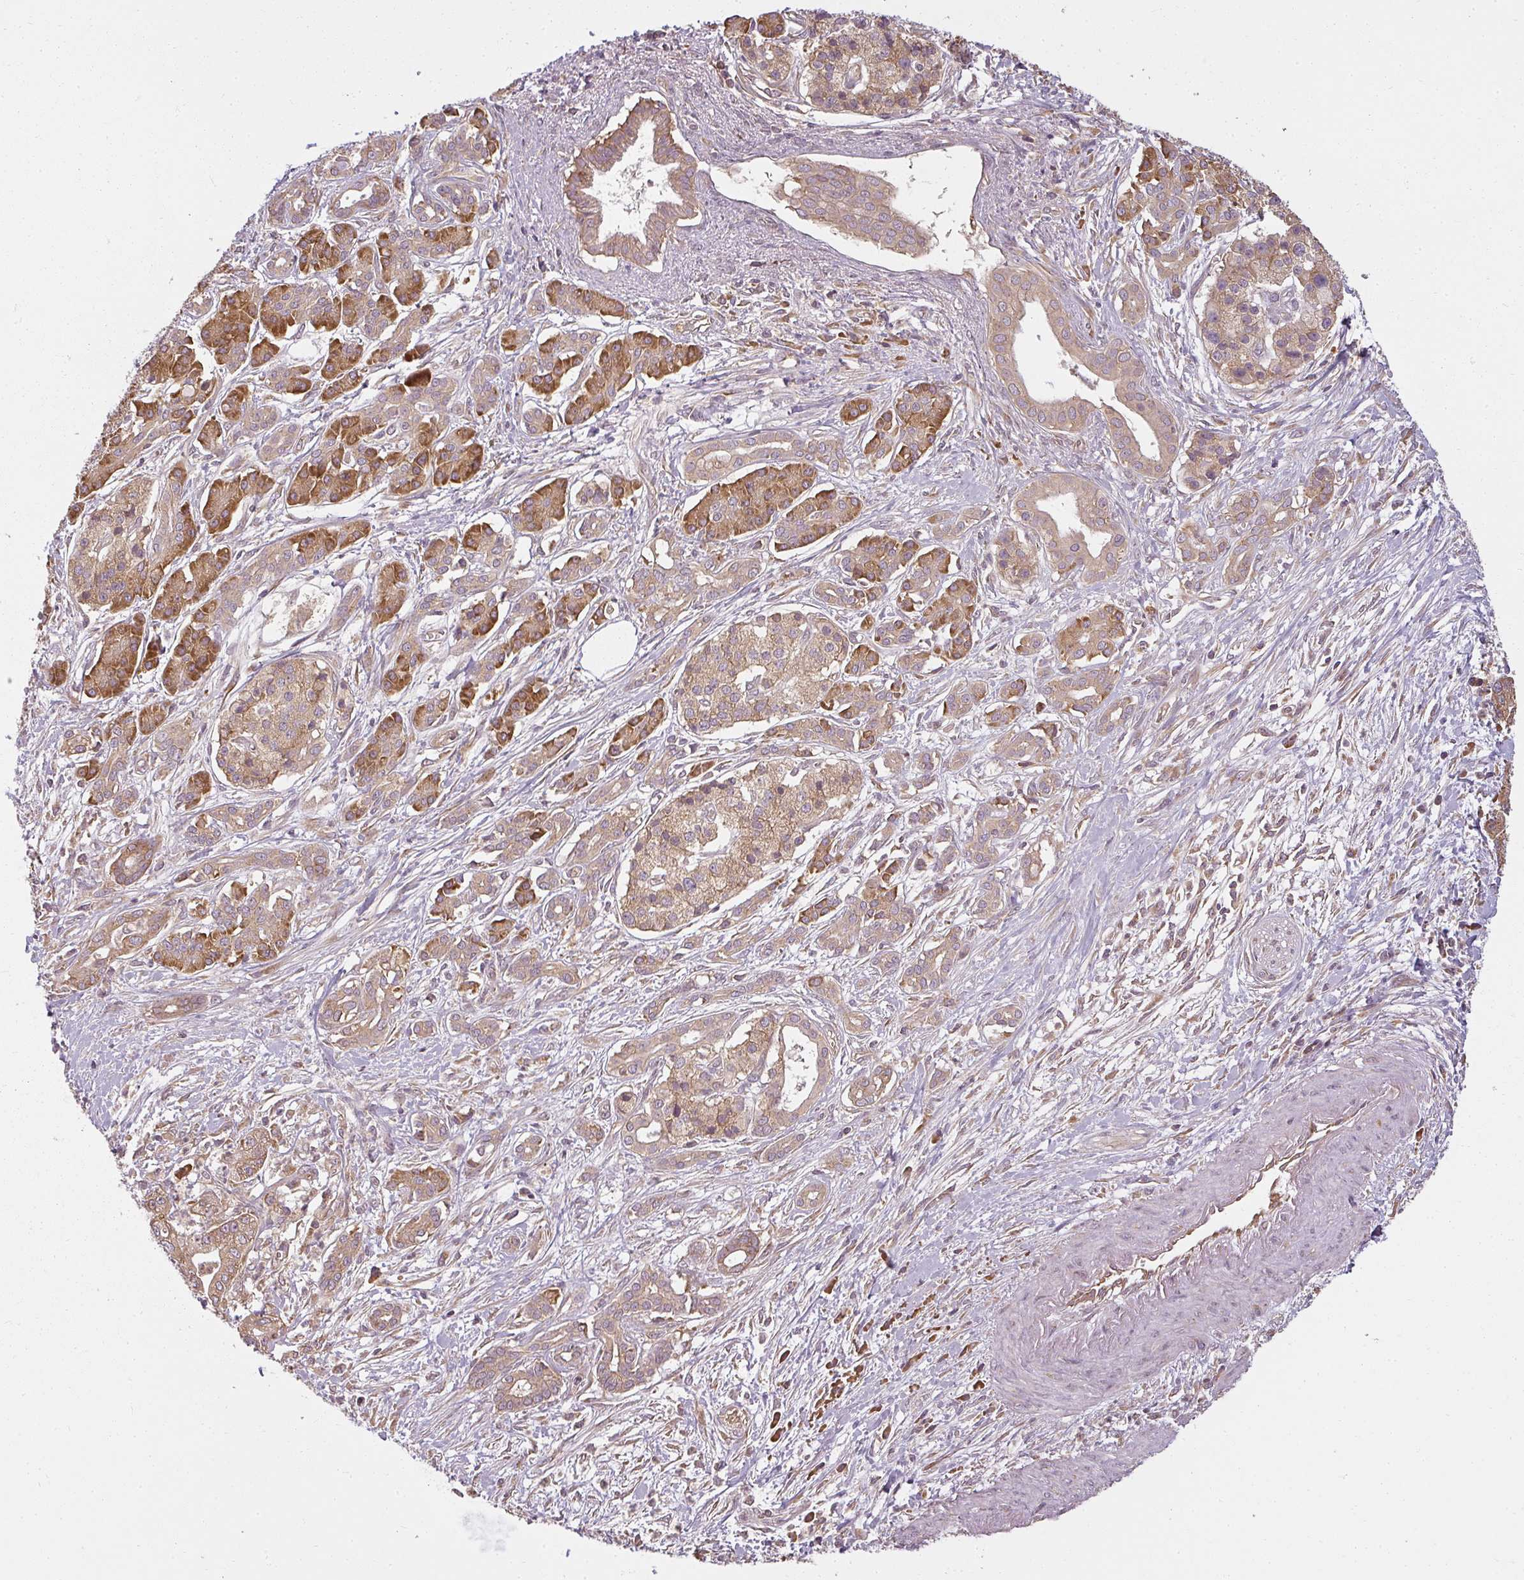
{"staining": {"intensity": "moderate", "quantity": ">75%", "location": "cytoplasmic/membranous"}, "tissue": "pancreatic cancer", "cell_type": "Tumor cells", "image_type": "cancer", "snomed": [{"axis": "morphology", "description": "Adenocarcinoma, NOS"}, {"axis": "topography", "description": "Pancreas"}], "caption": "Pancreatic cancer (adenocarcinoma) was stained to show a protein in brown. There is medium levels of moderate cytoplasmic/membranous positivity in approximately >75% of tumor cells.", "gene": "RPL24", "patient": {"sex": "male", "age": 69}}